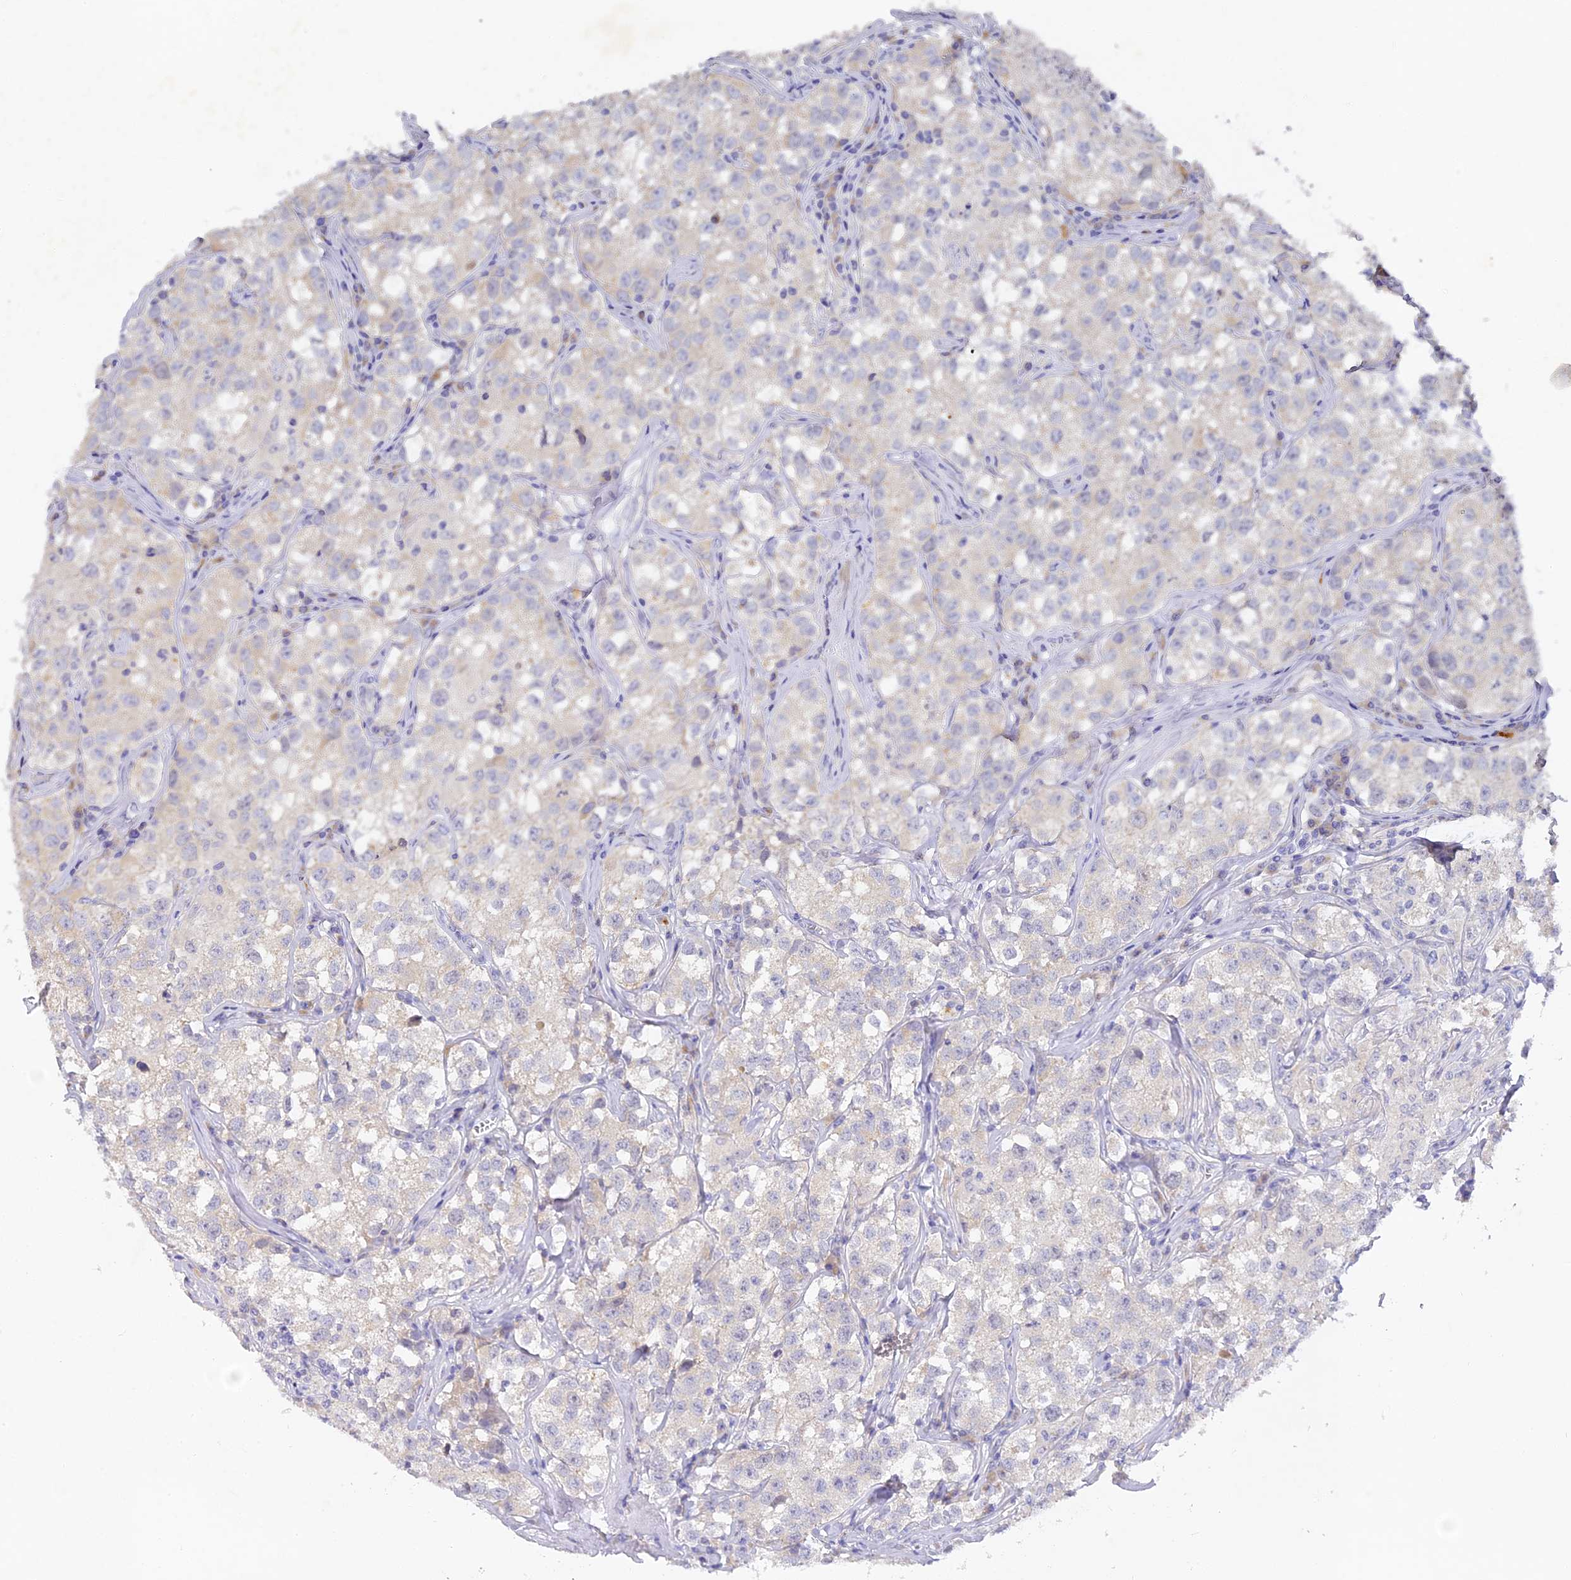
{"staining": {"intensity": "negative", "quantity": "none", "location": "none"}, "tissue": "testis cancer", "cell_type": "Tumor cells", "image_type": "cancer", "snomed": [{"axis": "morphology", "description": "Seminoma, NOS"}, {"axis": "morphology", "description": "Carcinoma, Embryonal, NOS"}, {"axis": "topography", "description": "Testis"}], "caption": "This is a photomicrograph of IHC staining of testis cancer (seminoma), which shows no staining in tumor cells.", "gene": "DONSON", "patient": {"sex": "male", "age": 43}}